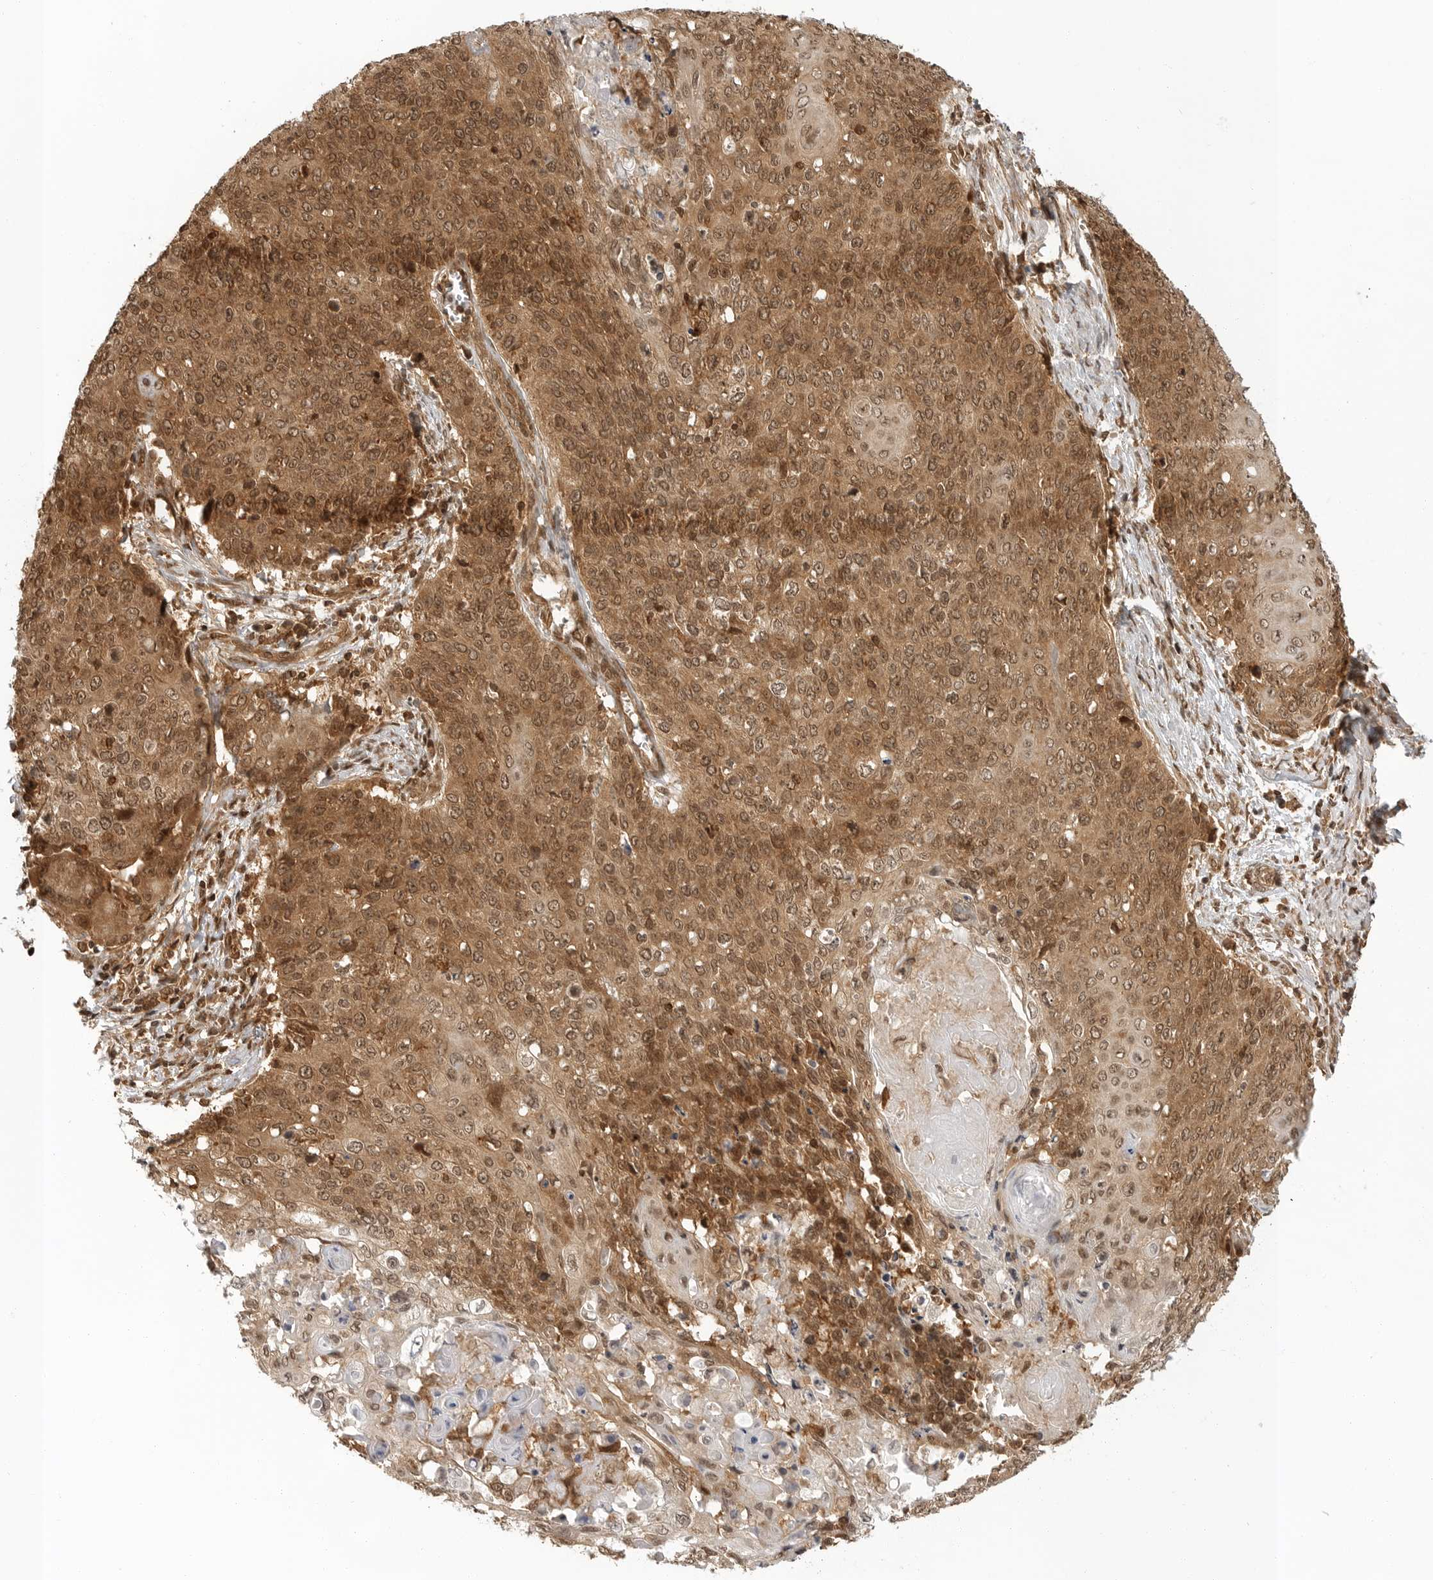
{"staining": {"intensity": "strong", "quantity": ">75%", "location": "cytoplasmic/membranous,nuclear"}, "tissue": "cervical cancer", "cell_type": "Tumor cells", "image_type": "cancer", "snomed": [{"axis": "morphology", "description": "Squamous cell carcinoma, NOS"}, {"axis": "topography", "description": "Cervix"}], "caption": "Protein expression analysis of human cervical cancer (squamous cell carcinoma) reveals strong cytoplasmic/membranous and nuclear expression in approximately >75% of tumor cells.", "gene": "SZRD1", "patient": {"sex": "female", "age": 39}}